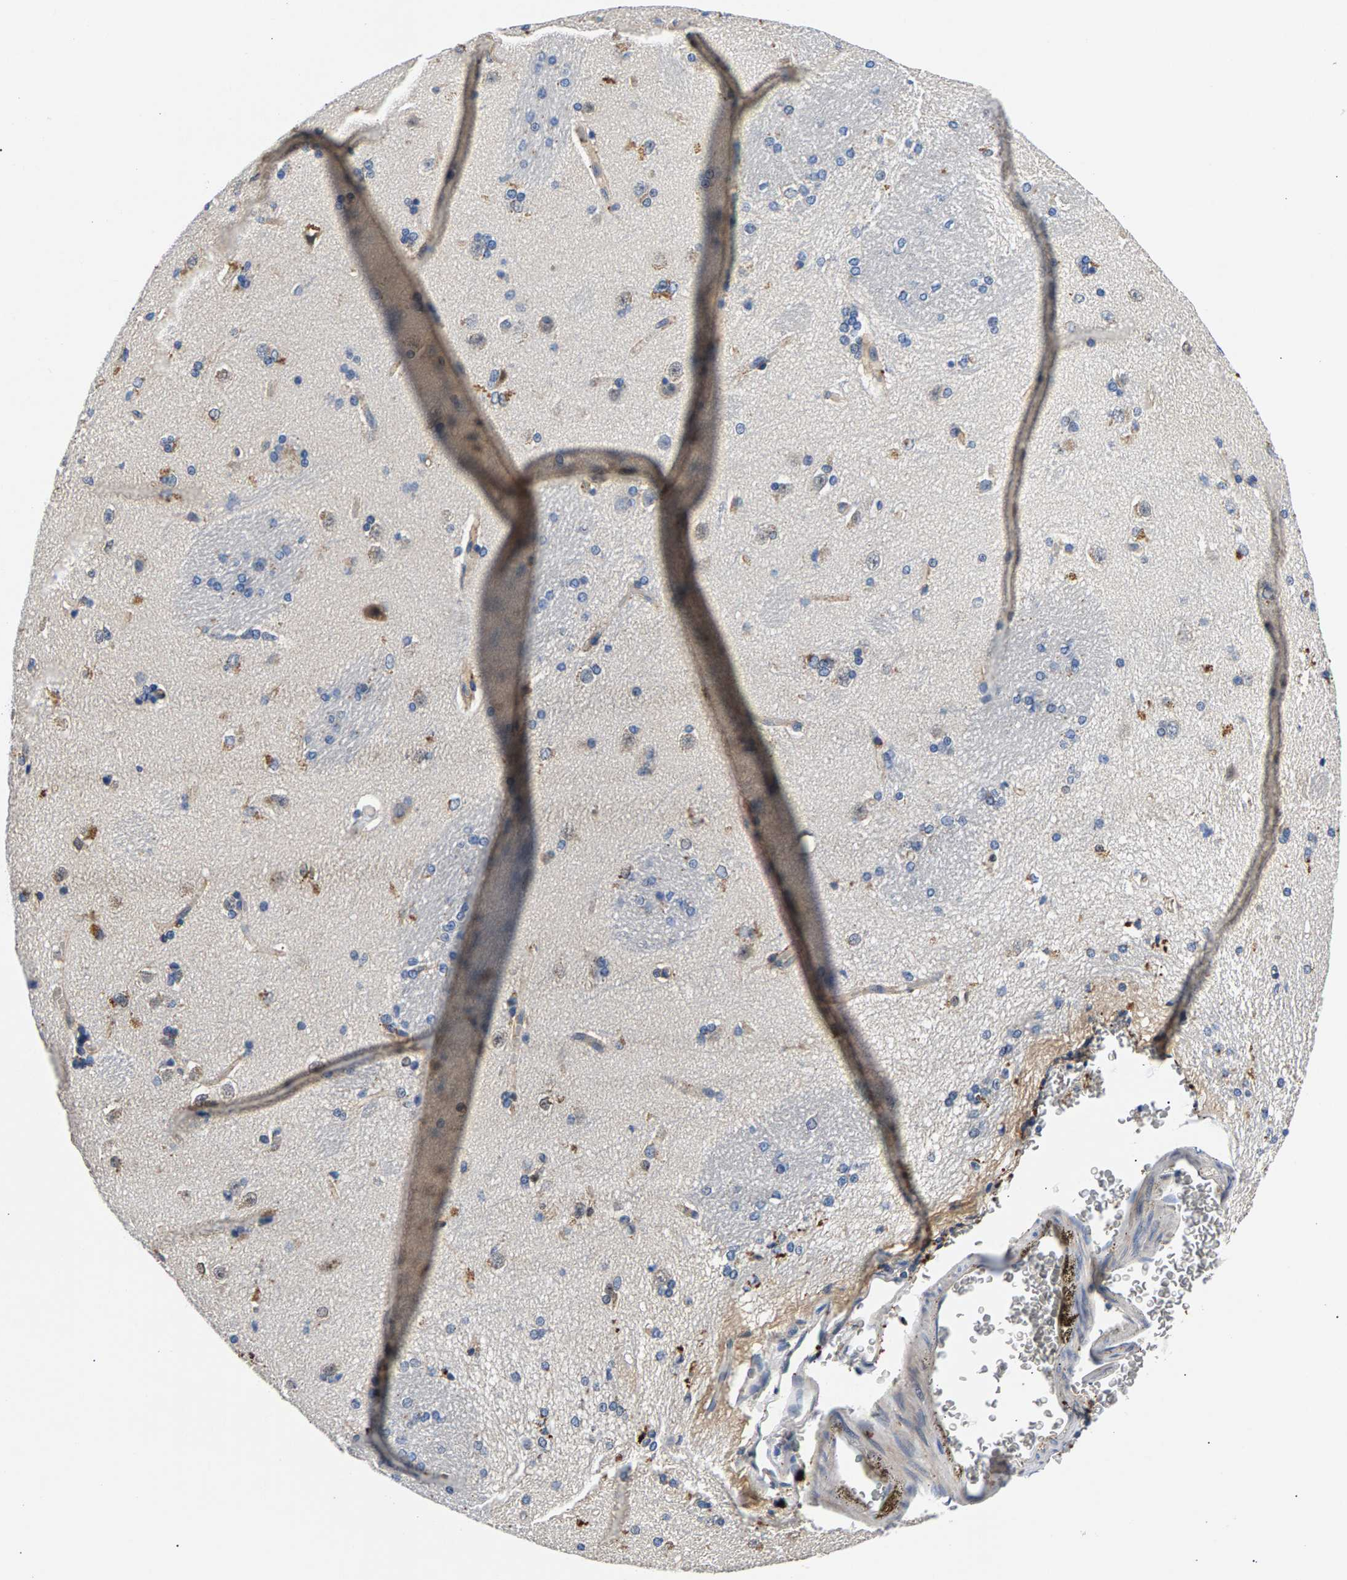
{"staining": {"intensity": "negative", "quantity": "none", "location": "none"}, "tissue": "caudate", "cell_type": "Glial cells", "image_type": "normal", "snomed": [{"axis": "morphology", "description": "Normal tissue, NOS"}, {"axis": "topography", "description": "Lateral ventricle wall"}], "caption": "Immunohistochemistry (IHC) of normal caudate shows no staining in glial cells. Brightfield microscopy of immunohistochemistry (IHC) stained with DAB (3,3'-diaminobenzidine) (brown) and hematoxylin (blue), captured at high magnification.", "gene": "P2RY4", "patient": {"sex": "female", "age": 19}}